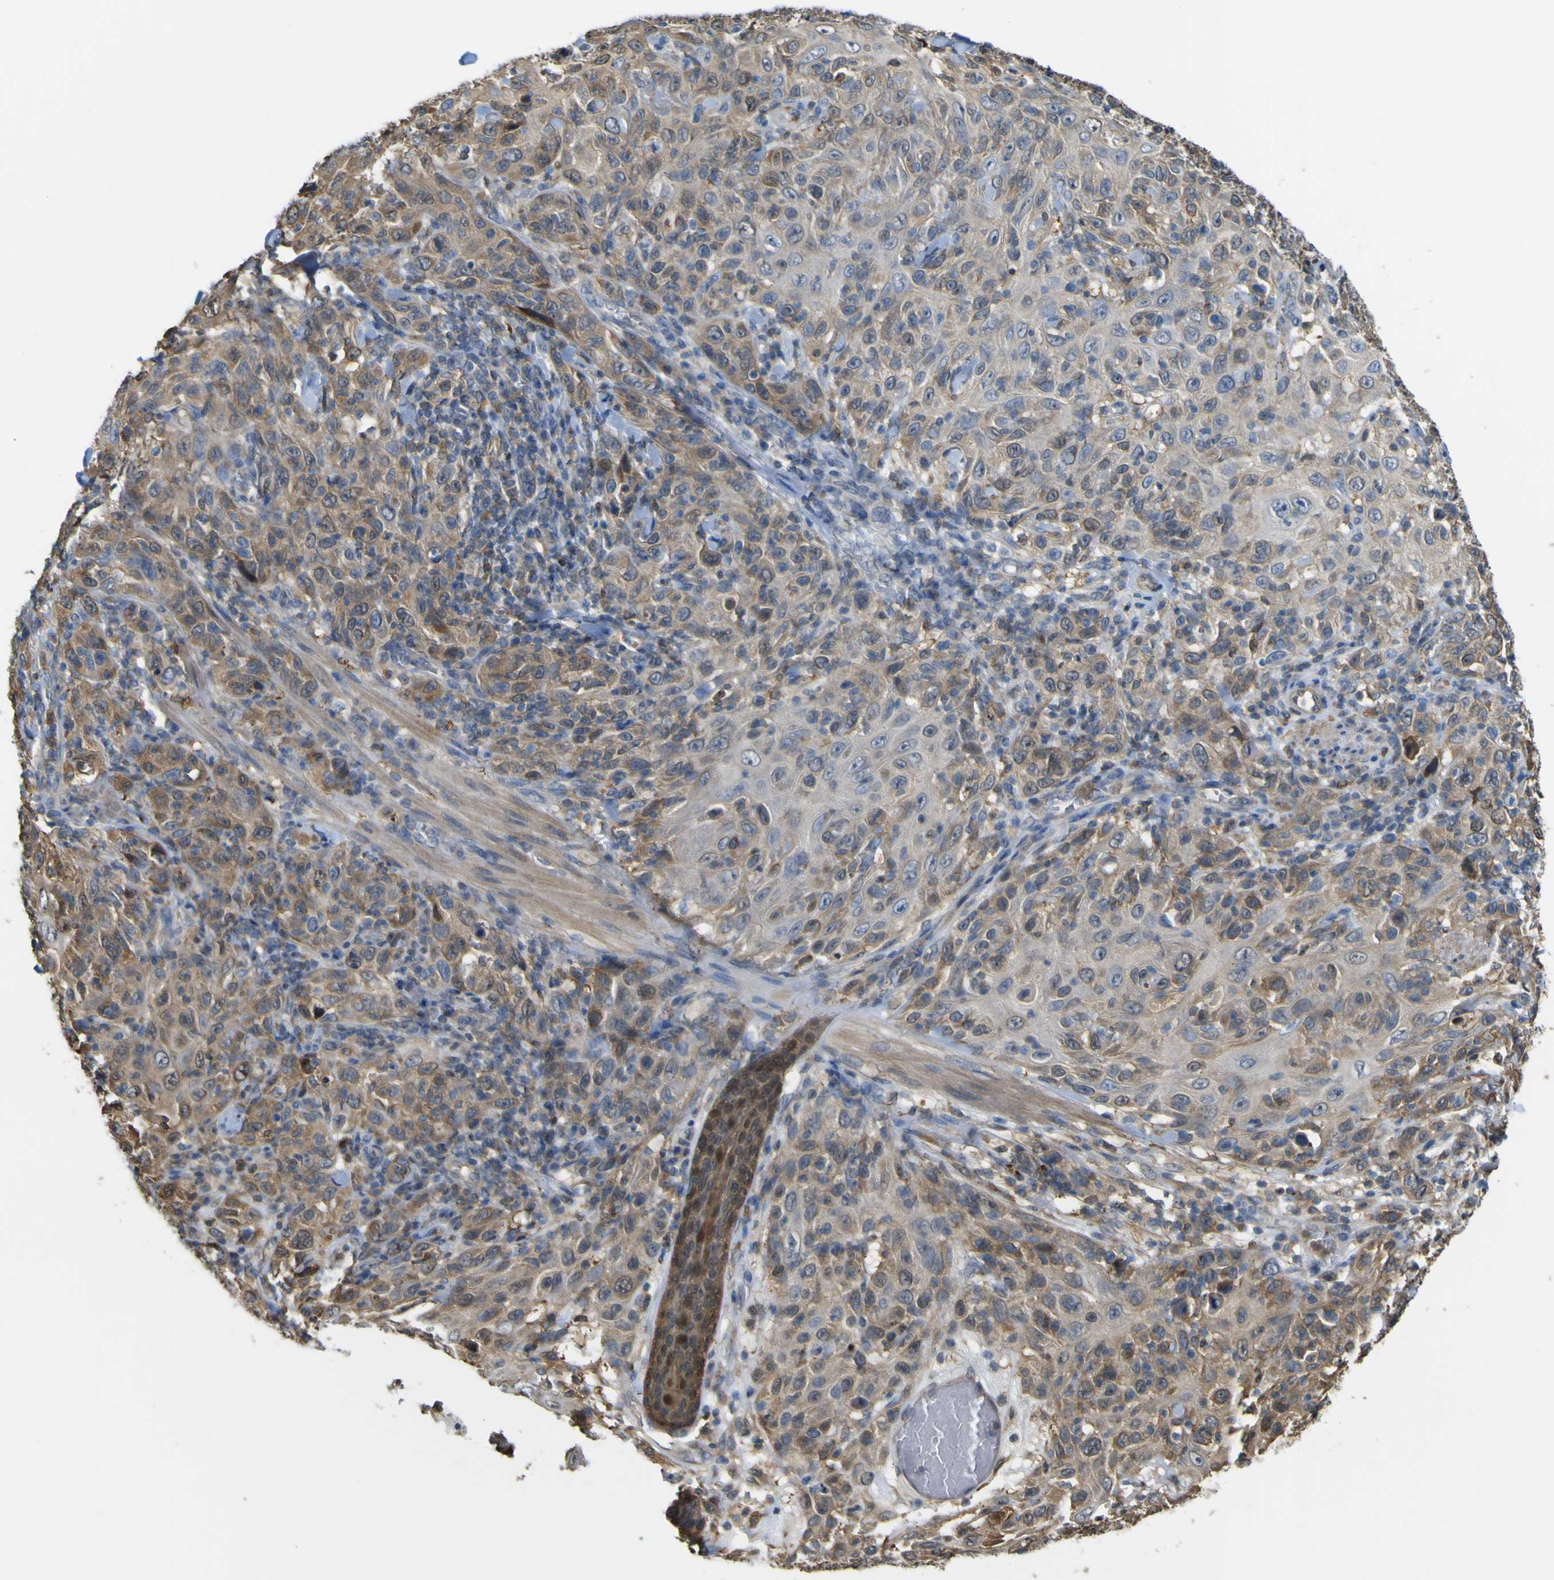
{"staining": {"intensity": "moderate", "quantity": ">75%", "location": "cytoplasmic/membranous"}, "tissue": "skin cancer", "cell_type": "Tumor cells", "image_type": "cancer", "snomed": [{"axis": "morphology", "description": "Squamous cell carcinoma, NOS"}, {"axis": "topography", "description": "Skin"}], "caption": "Skin cancer tissue exhibits moderate cytoplasmic/membranous expression in approximately >75% of tumor cells", "gene": "ABHD3", "patient": {"sex": "female", "age": 88}}